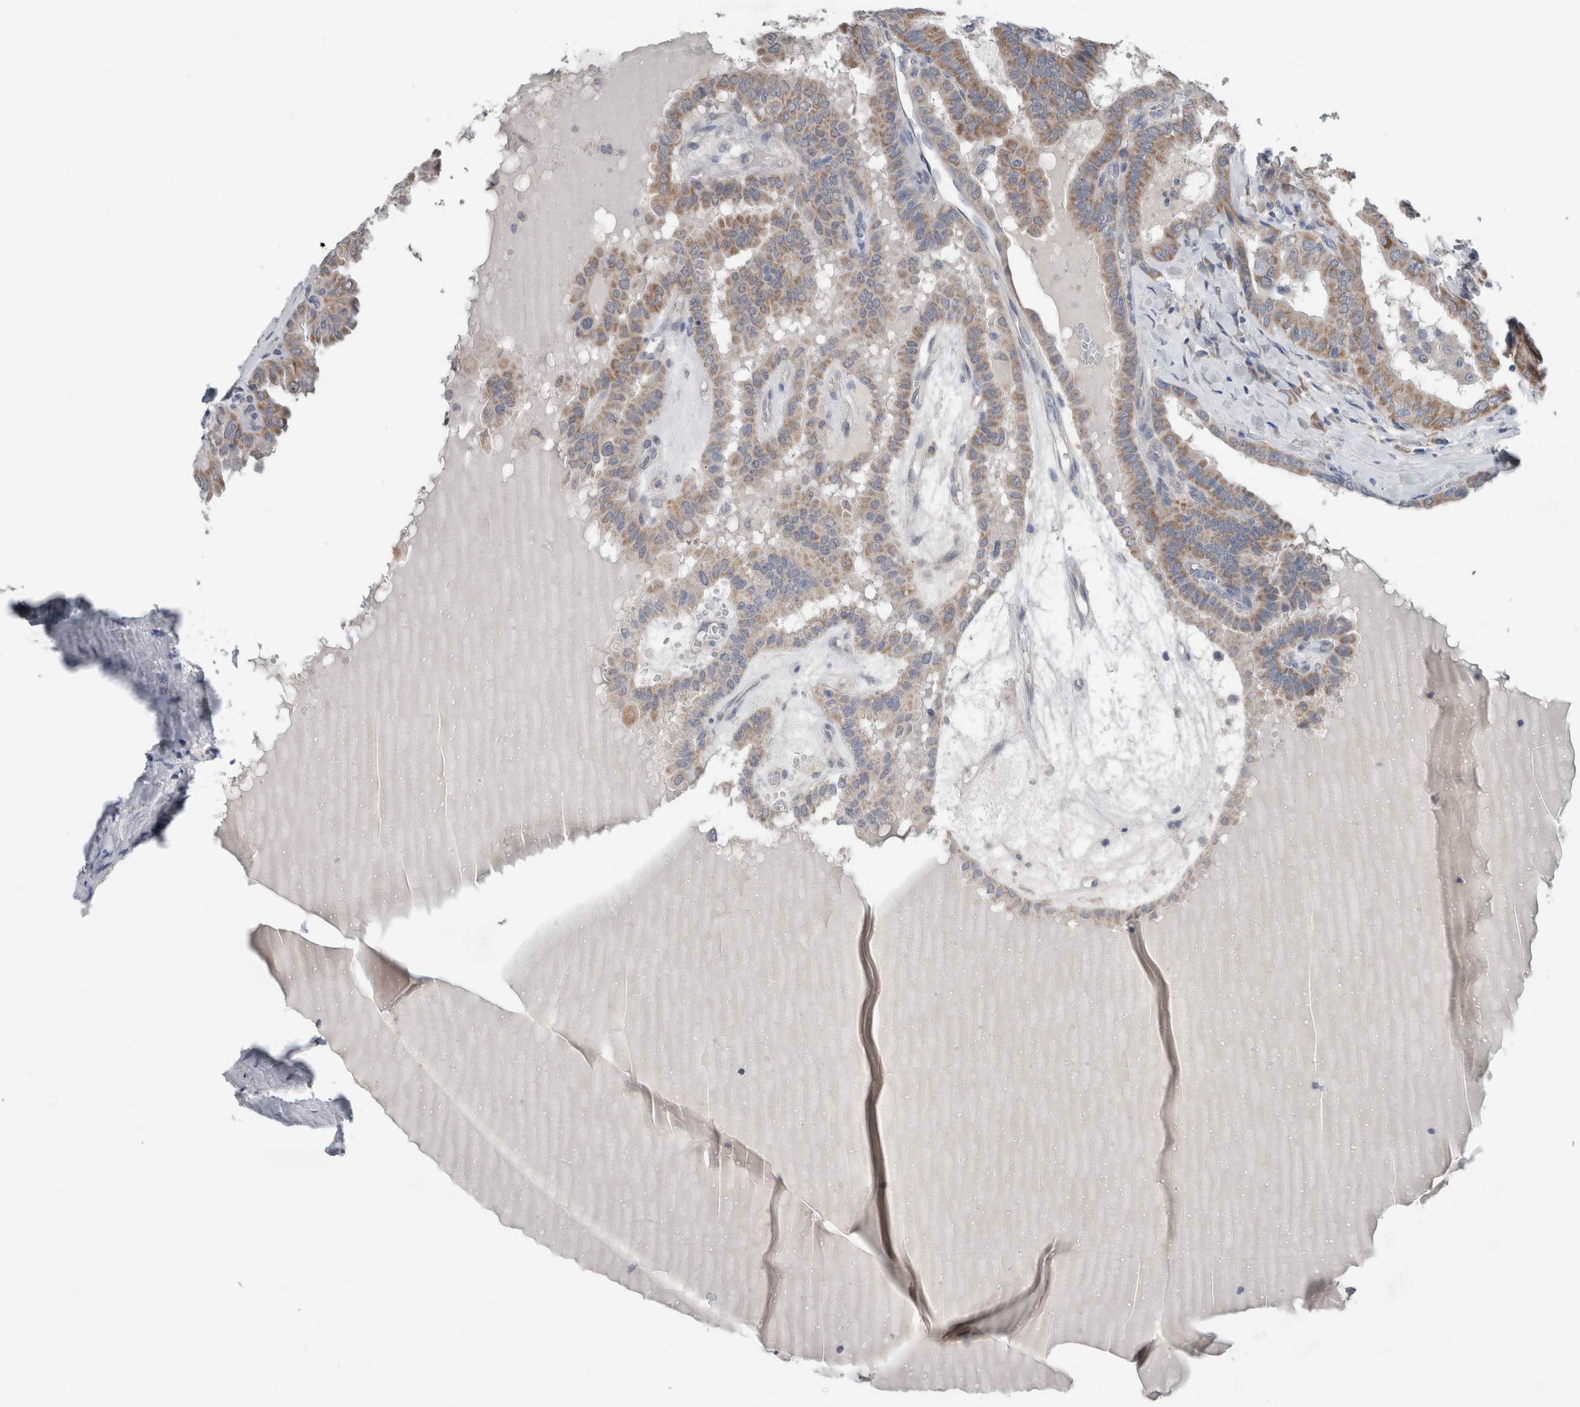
{"staining": {"intensity": "weak", "quantity": ">75%", "location": "cytoplasmic/membranous"}, "tissue": "thyroid cancer", "cell_type": "Tumor cells", "image_type": "cancer", "snomed": [{"axis": "morphology", "description": "Papillary adenocarcinoma, NOS"}, {"axis": "topography", "description": "Thyroid gland"}], "caption": "The immunohistochemical stain labels weak cytoplasmic/membranous expression in tumor cells of papillary adenocarcinoma (thyroid) tissue.", "gene": "CRNN", "patient": {"sex": "male", "age": 33}}